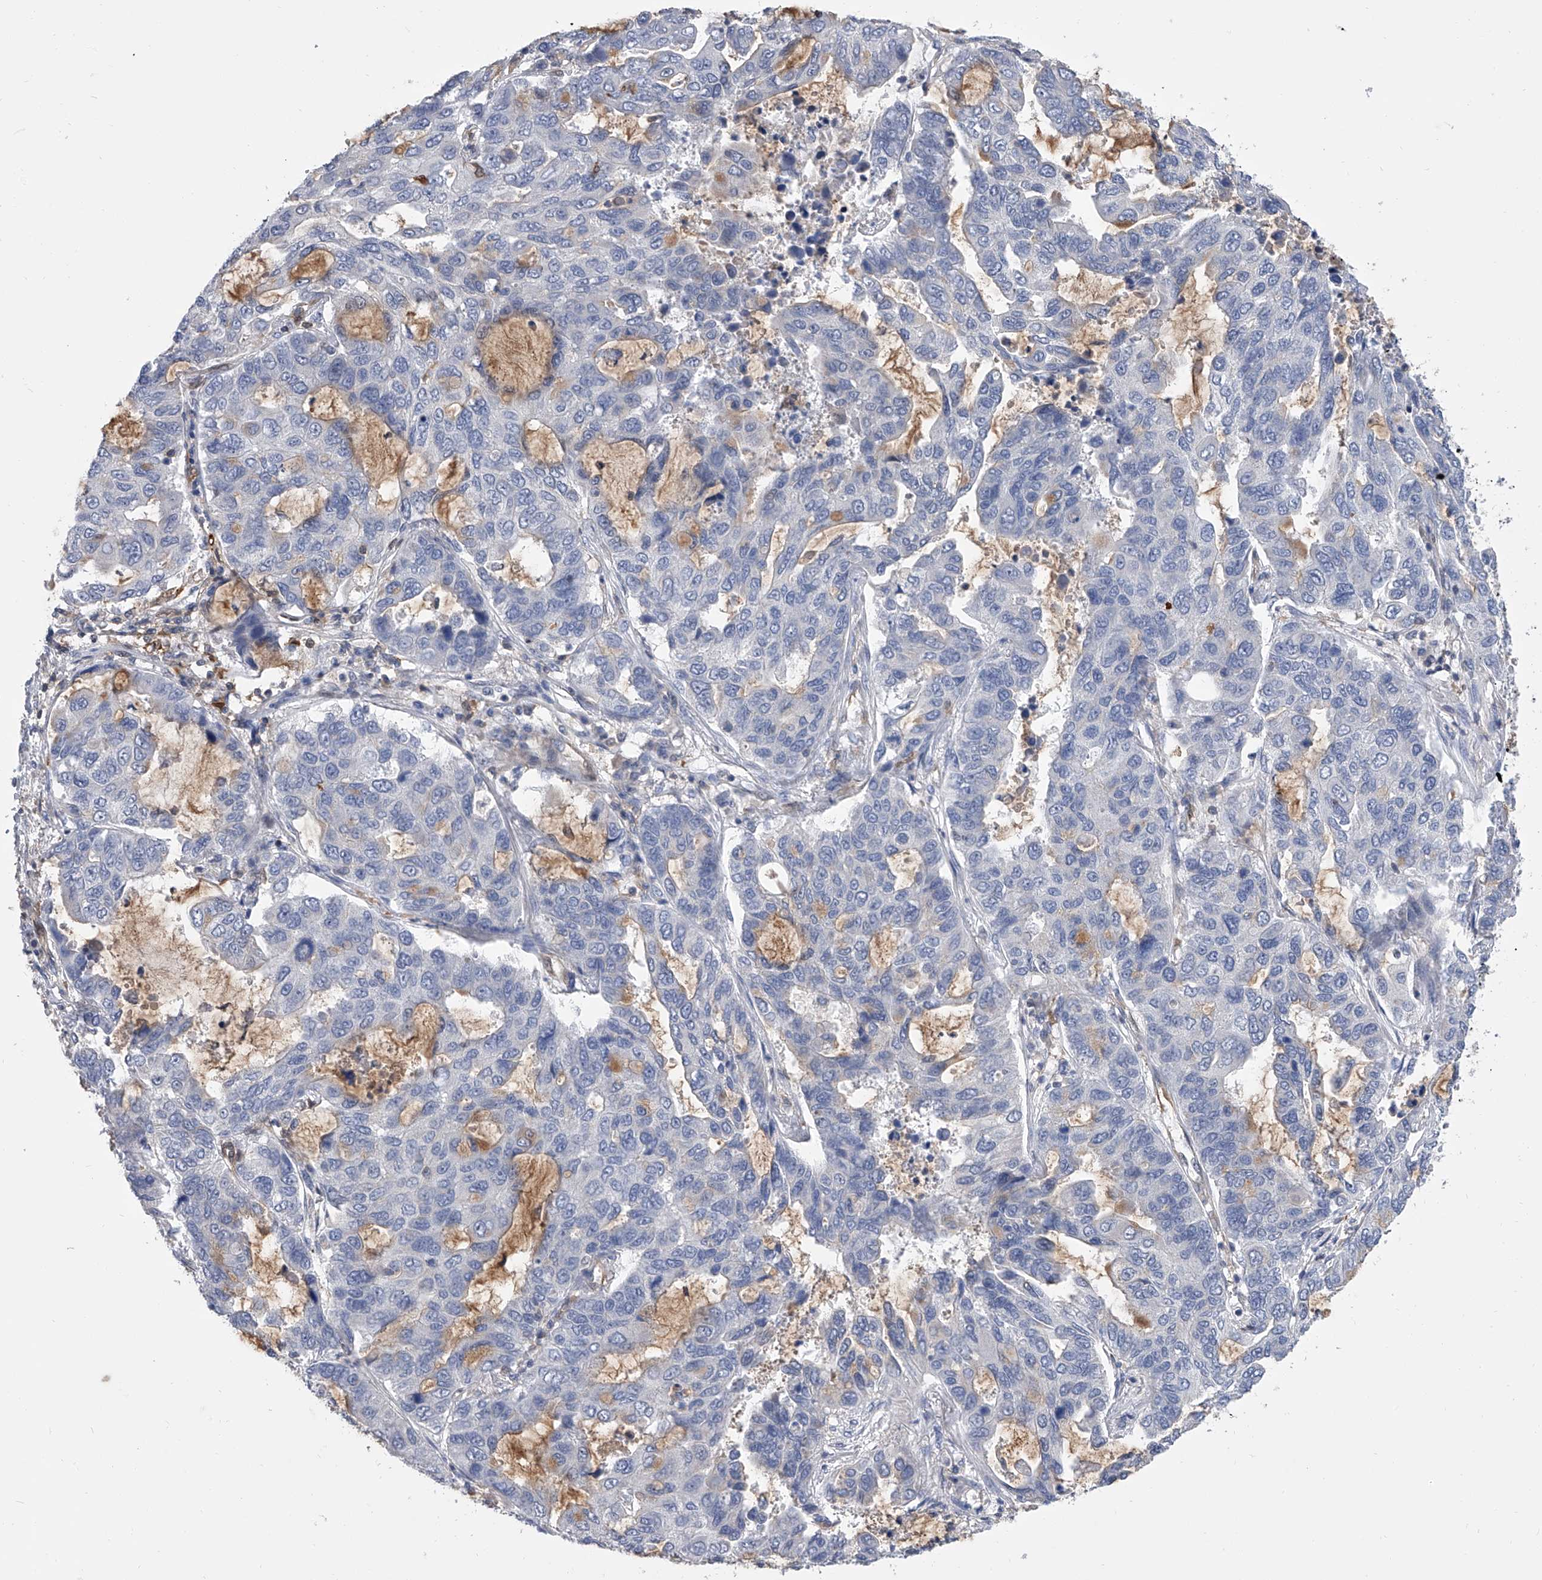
{"staining": {"intensity": "negative", "quantity": "none", "location": "none"}, "tissue": "lung cancer", "cell_type": "Tumor cells", "image_type": "cancer", "snomed": [{"axis": "morphology", "description": "Adenocarcinoma, NOS"}, {"axis": "topography", "description": "Lung"}], "caption": "The histopathology image reveals no staining of tumor cells in lung cancer (adenocarcinoma). (DAB IHC, high magnification).", "gene": "SERPINB9", "patient": {"sex": "male", "age": 64}}